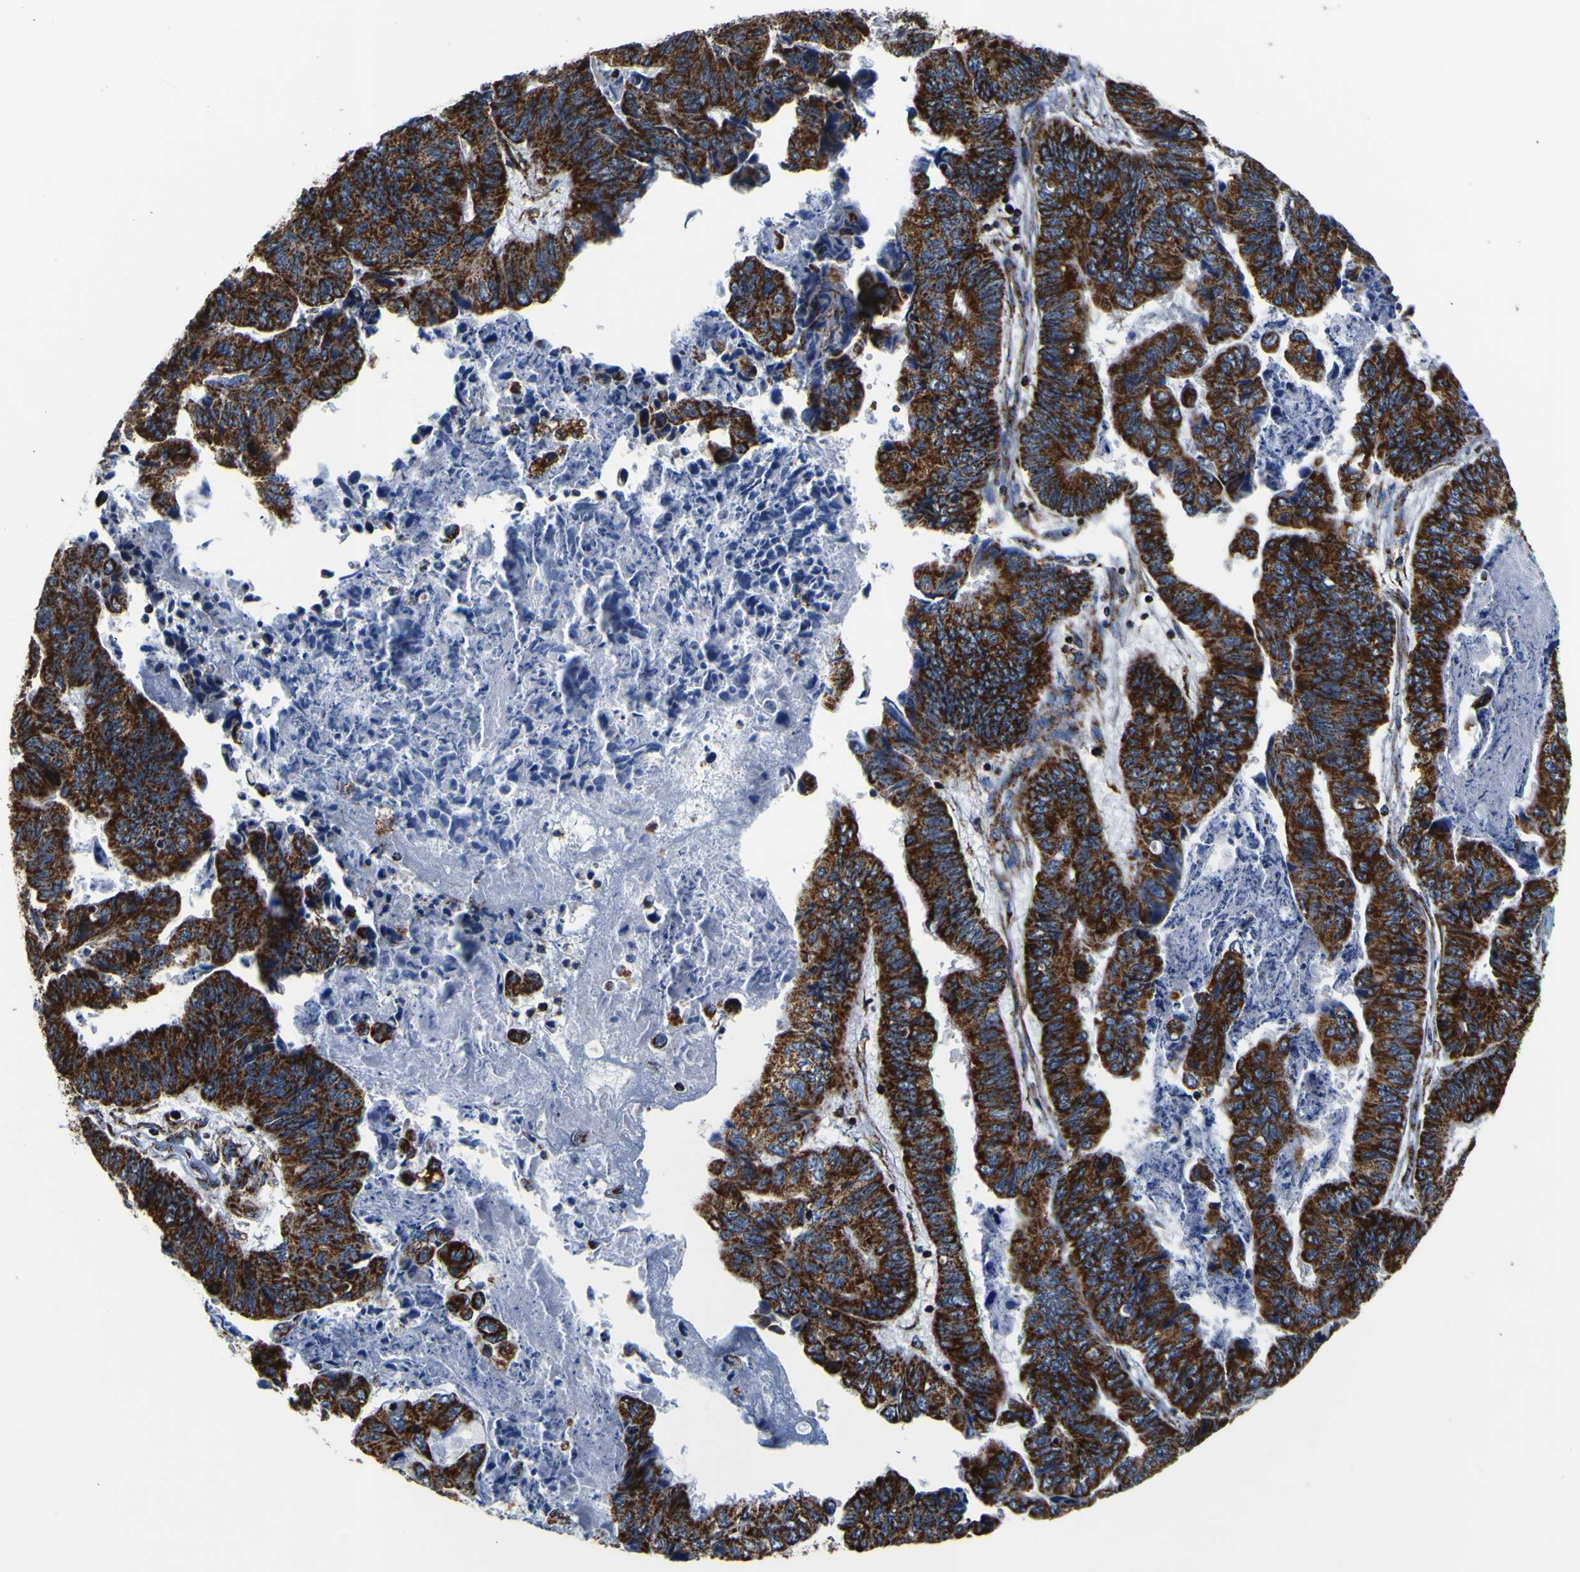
{"staining": {"intensity": "strong", "quantity": ">75%", "location": "cytoplasmic/membranous"}, "tissue": "stomach cancer", "cell_type": "Tumor cells", "image_type": "cancer", "snomed": [{"axis": "morphology", "description": "Adenocarcinoma, NOS"}, {"axis": "topography", "description": "Stomach, lower"}], "caption": "Immunohistochemistry of adenocarcinoma (stomach) exhibits high levels of strong cytoplasmic/membranous expression in approximately >75% of tumor cells.", "gene": "PTRH2", "patient": {"sex": "male", "age": 77}}